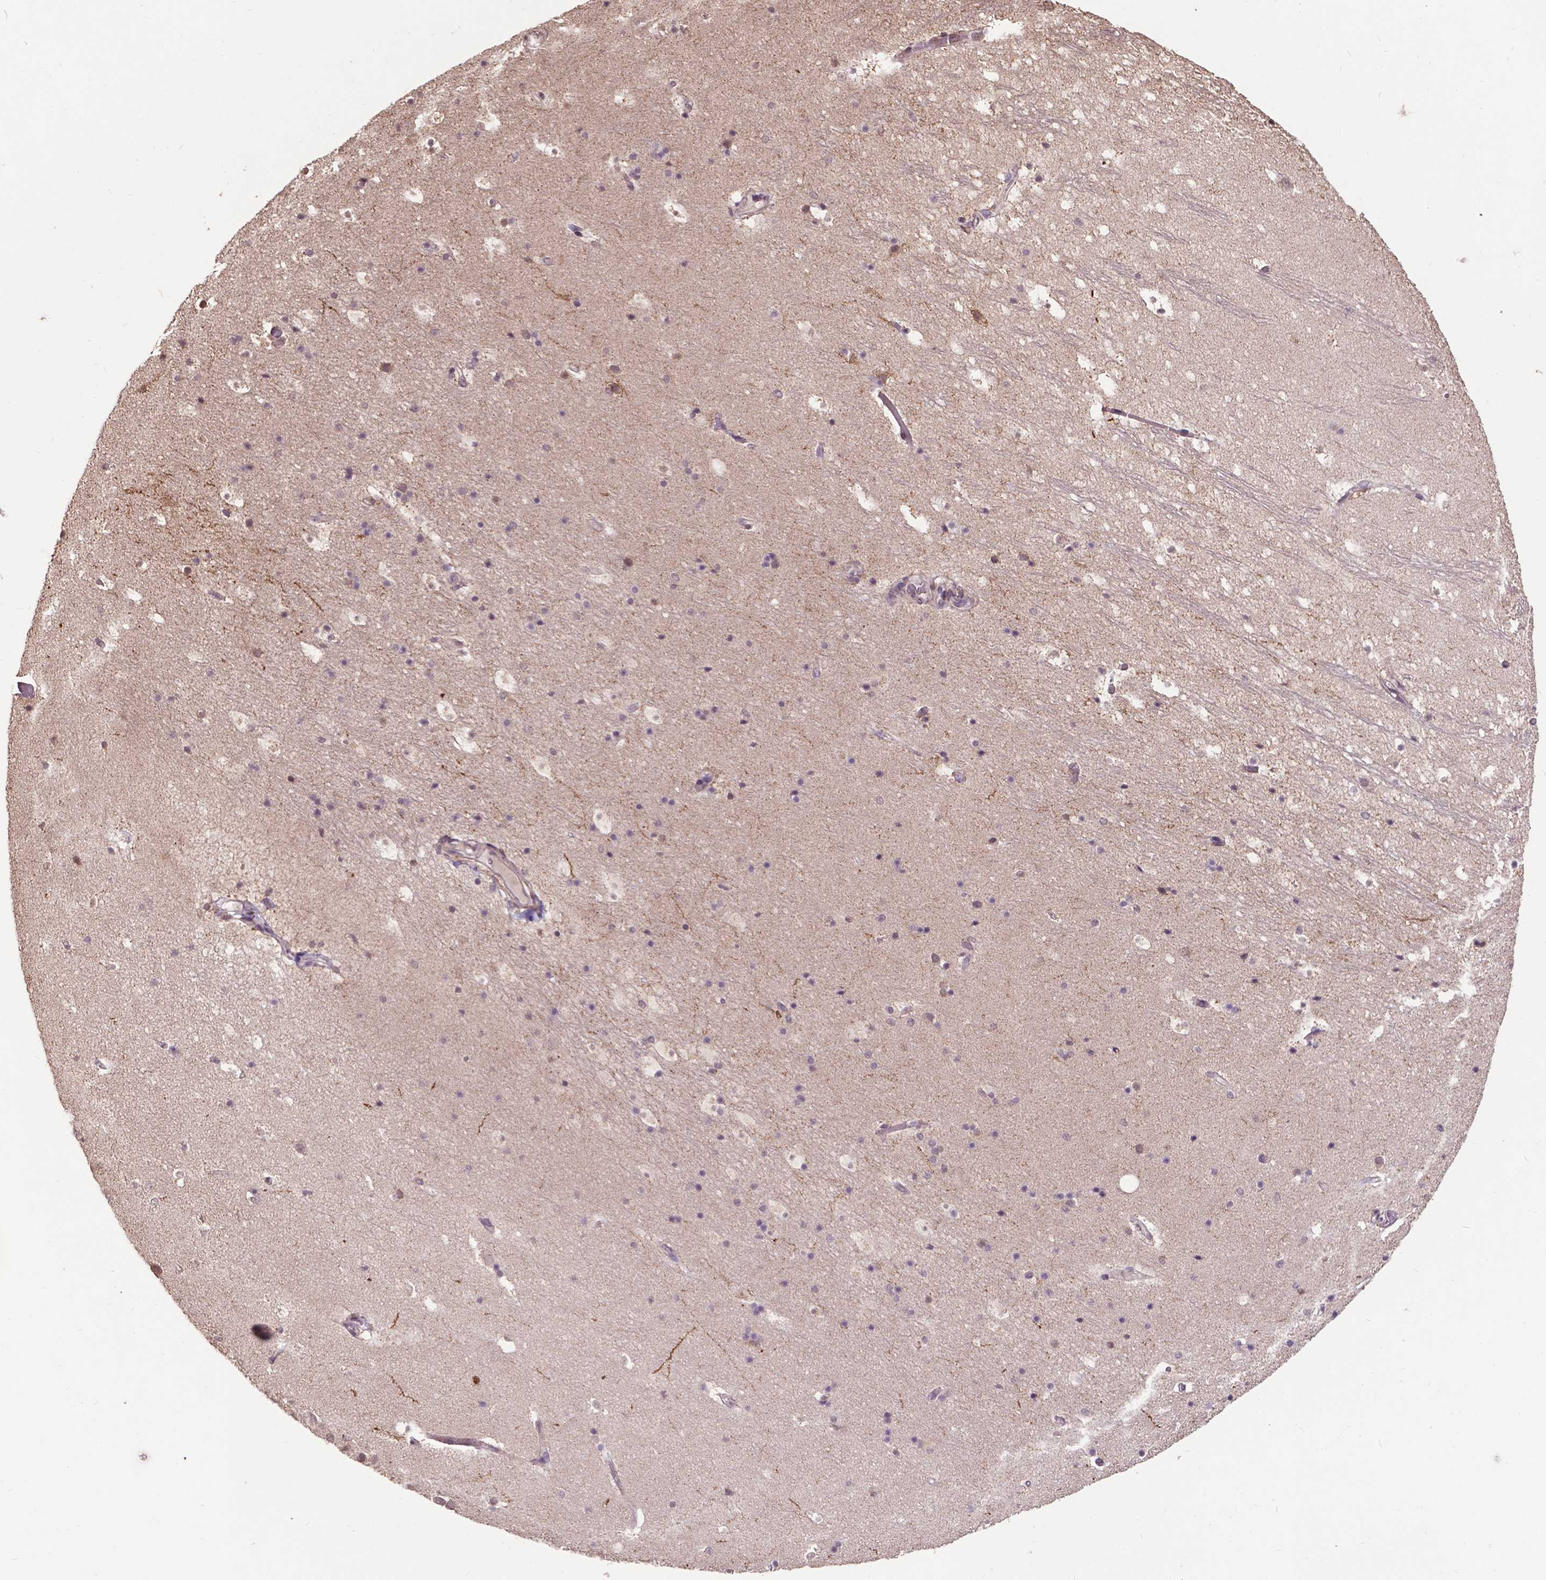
{"staining": {"intensity": "negative", "quantity": "none", "location": "none"}, "tissue": "hippocampus", "cell_type": "Glial cells", "image_type": "normal", "snomed": [{"axis": "morphology", "description": "Normal tissue, NOS"}, {"axis": "topography", "description": "Hippocampus"}], "caption": "Immunohistochemistry photomicrograph of unremarkable hippocampus stained for a protein (brown), which demonstrates no expression in glial cells. The staining was performed using DAB to visualize the protein expression in brown, while the nuclei were stained in blue with hematoxylin (Magnification: 20x).", "gene": "GLRA2", "patient": {"sex": "male", "age": 26}}